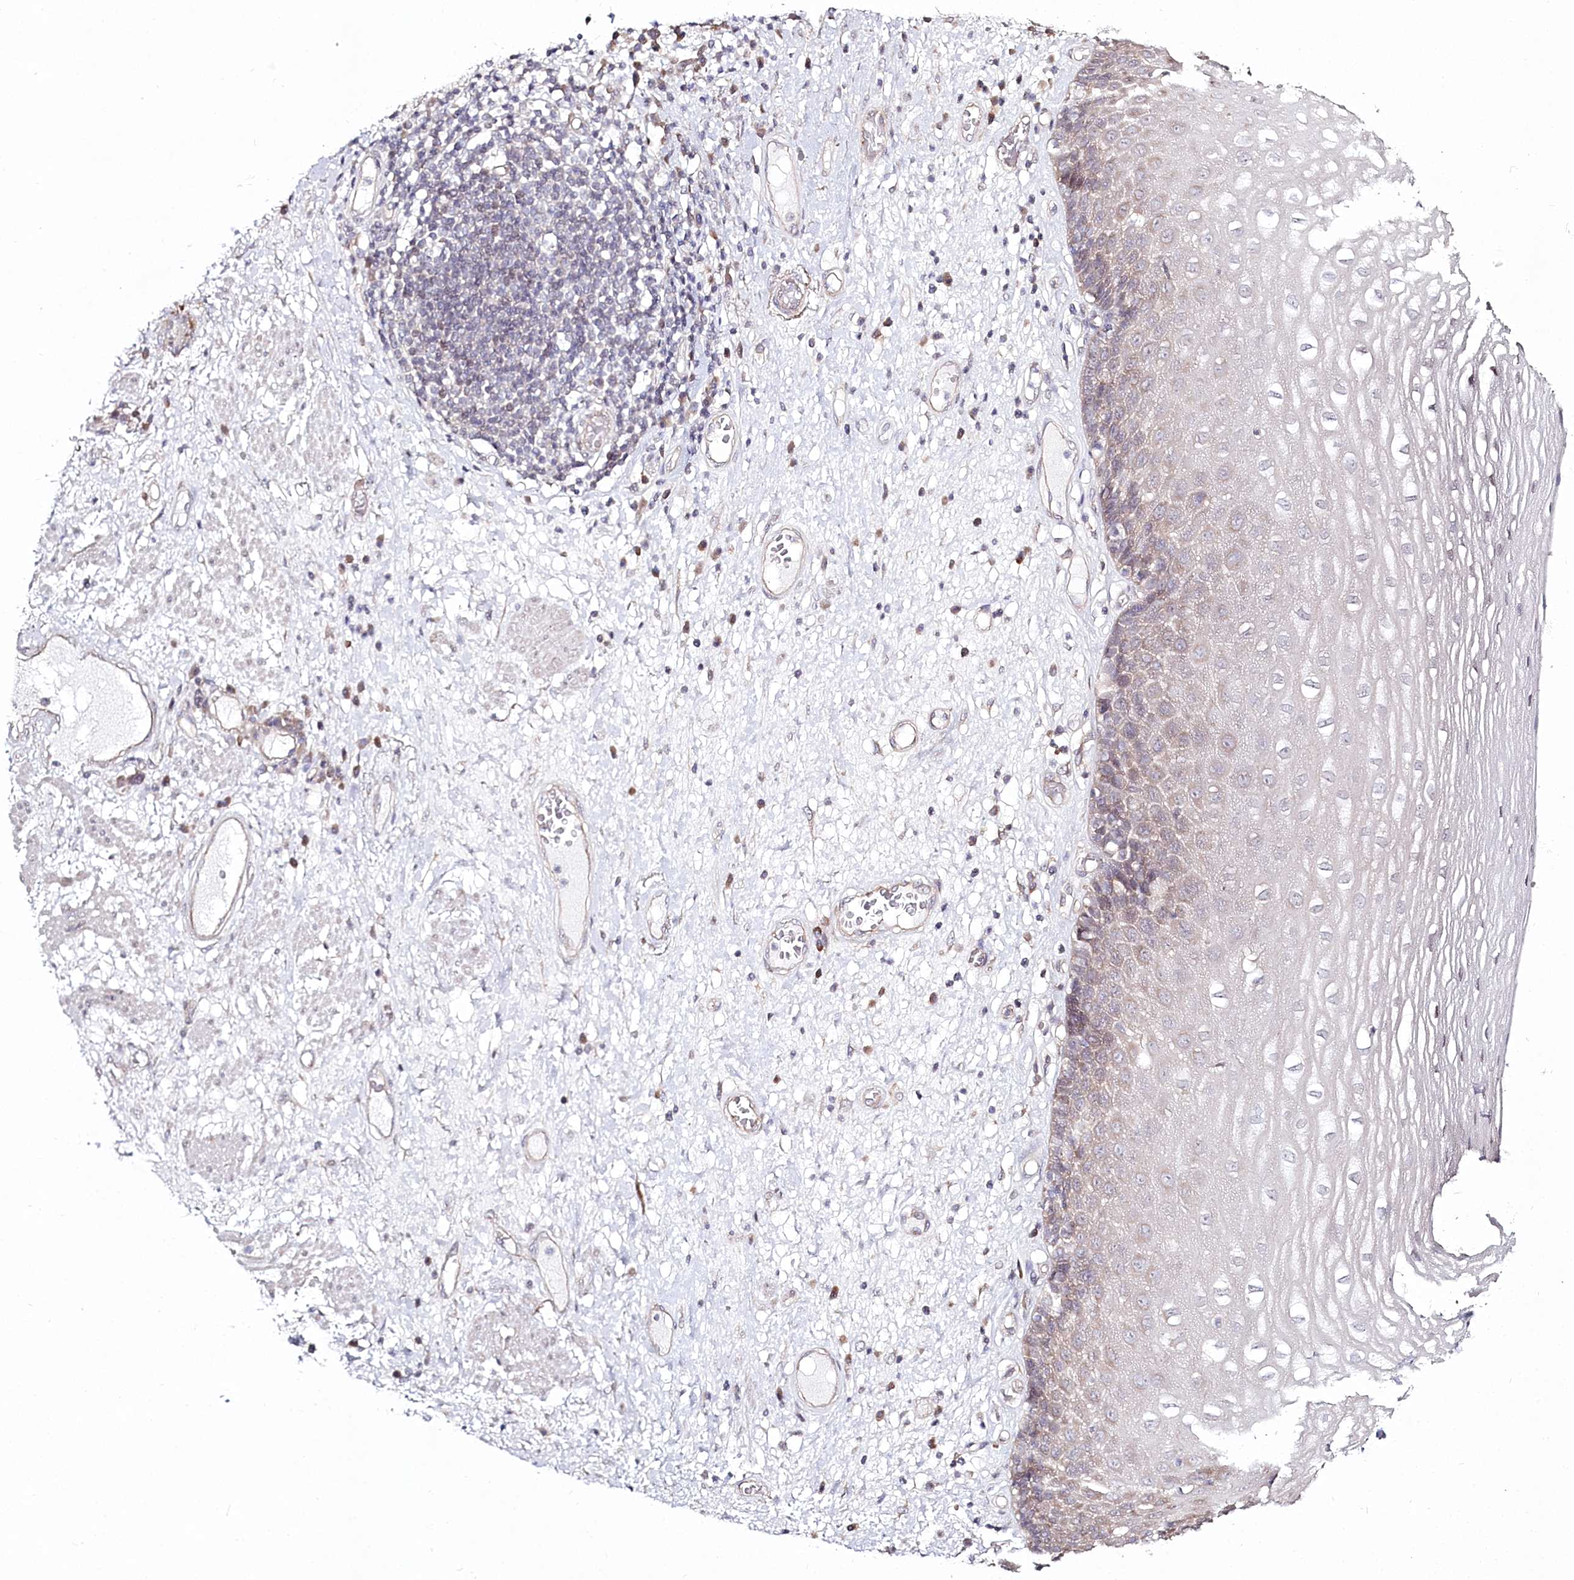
{"staining": {"intensity": "weak", "quantity": "<25%", "location": "cytoplasmic/membranous"}, "tissue": "esophagus", "cell_type": "Squamous epithelial cells", "image_type": "normal", "snomed": [{"axis": "morphology", "description": "Normal tissue, NOS"}, {"axis": "morphology", "description": "Adenocarcinoma, NOS"}, {"axis": "topography", "description": "Esophagus"}], "caption": "High power microscopy image of an immunohistochemistry micrograph of unremarkable esophagus, revealing no significant staining in squamous epithelial cells. The staining was performed using DAB (3,3'-diaminobenzidine) to visualize the protein expression in brown, while the nuclei were stained in blue with hematoxylin (Magnification: 20x).", "gene": "SPINK13", "patient": {"sex": "male", "age": 62}}